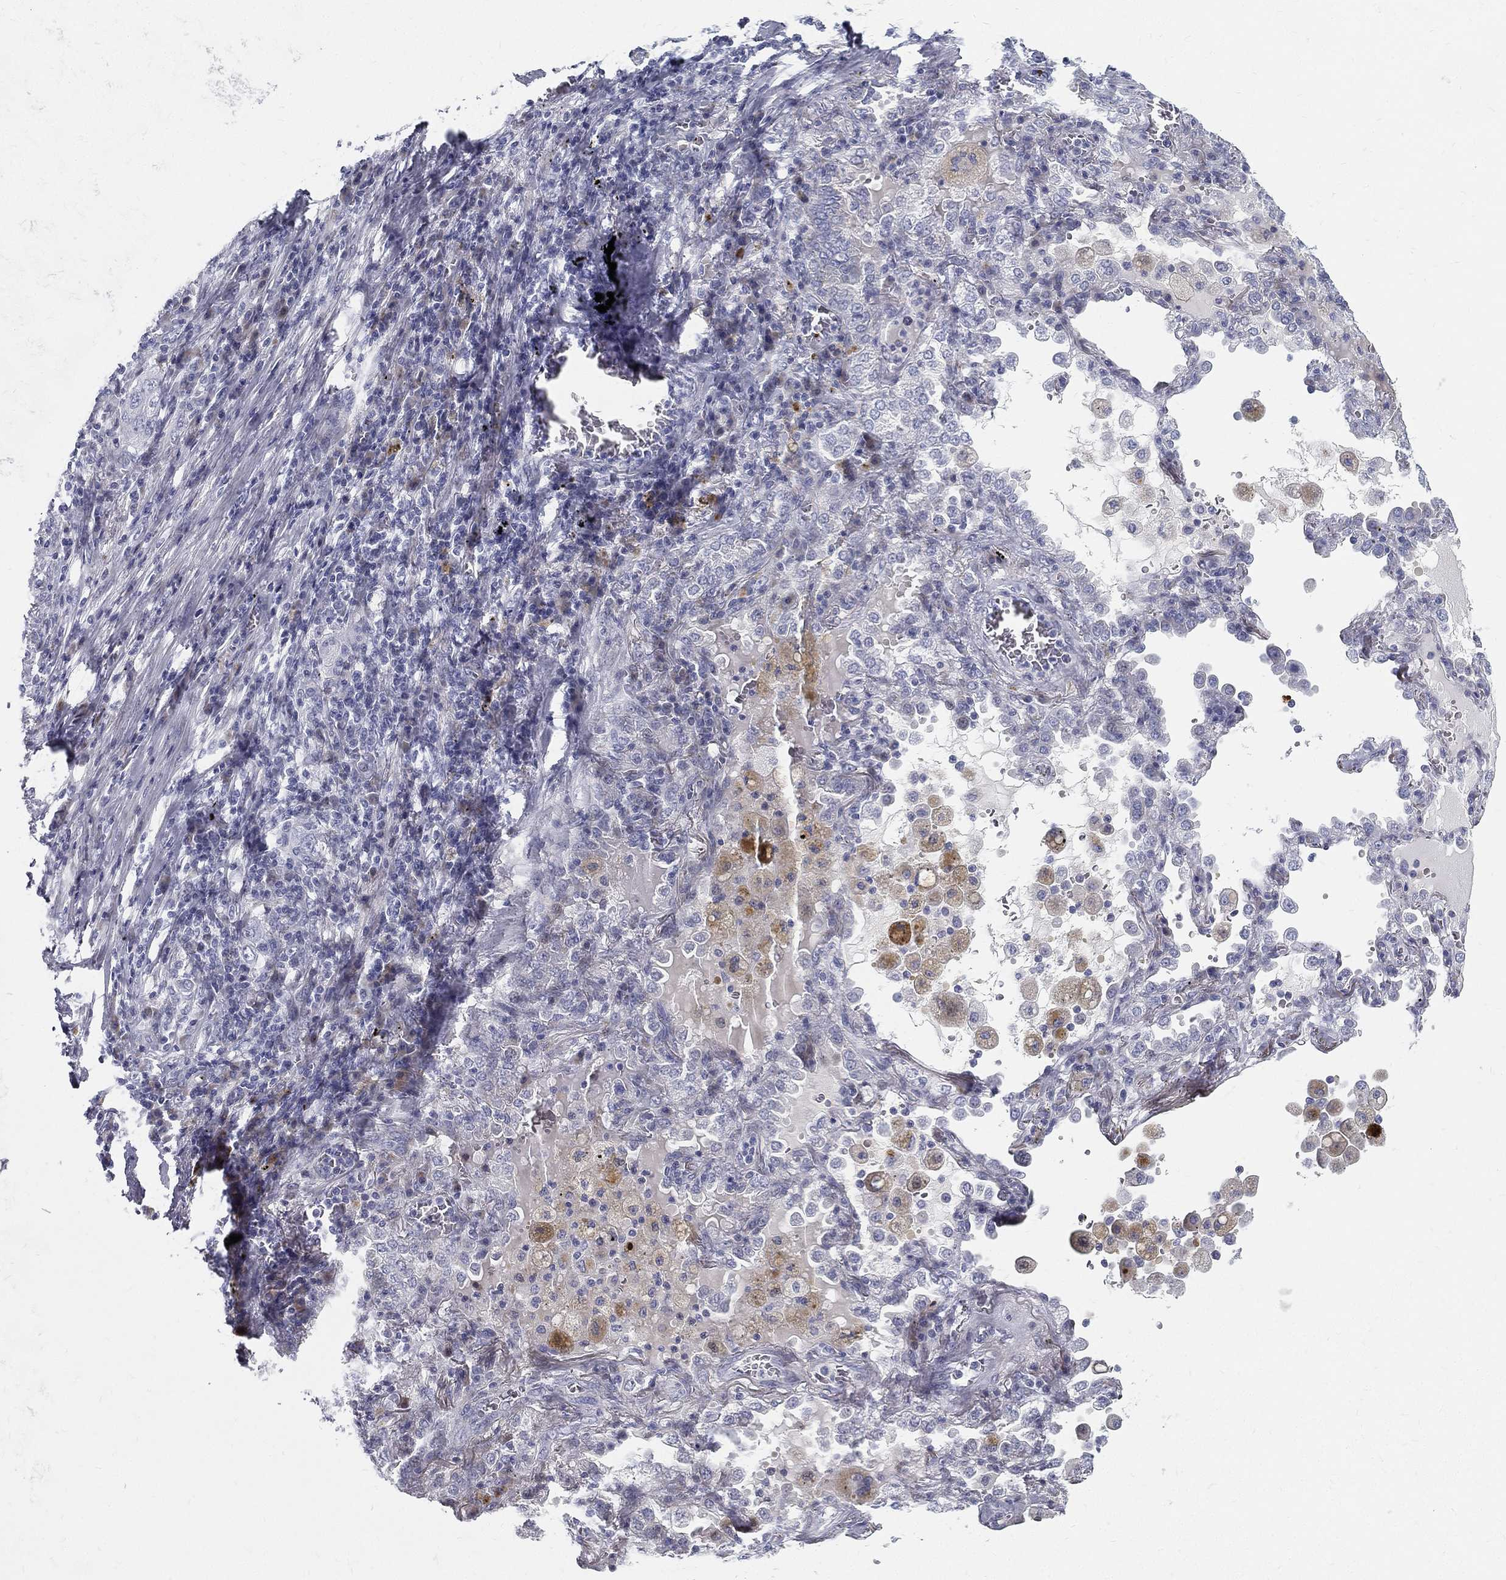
{"staining": {"intensity": "negative", "quantity": "none", "location": "none"}, "tissue": "lung cancer", "cell_type": "Tumor cells", "image_type": "cancer", "snomed": [{"axis": "morphology", "description": "Adenocarcinoma, NOS"}, {"axis": "topography", "description": "Lung"}], "caption": "This is an immunohistochemistry histopathology image of human lung cancer (adenocarcinoma). There is no staining in tumor cells.", "gene": "SPPL2C", "patient": {"sex": "female", "age": 61}}